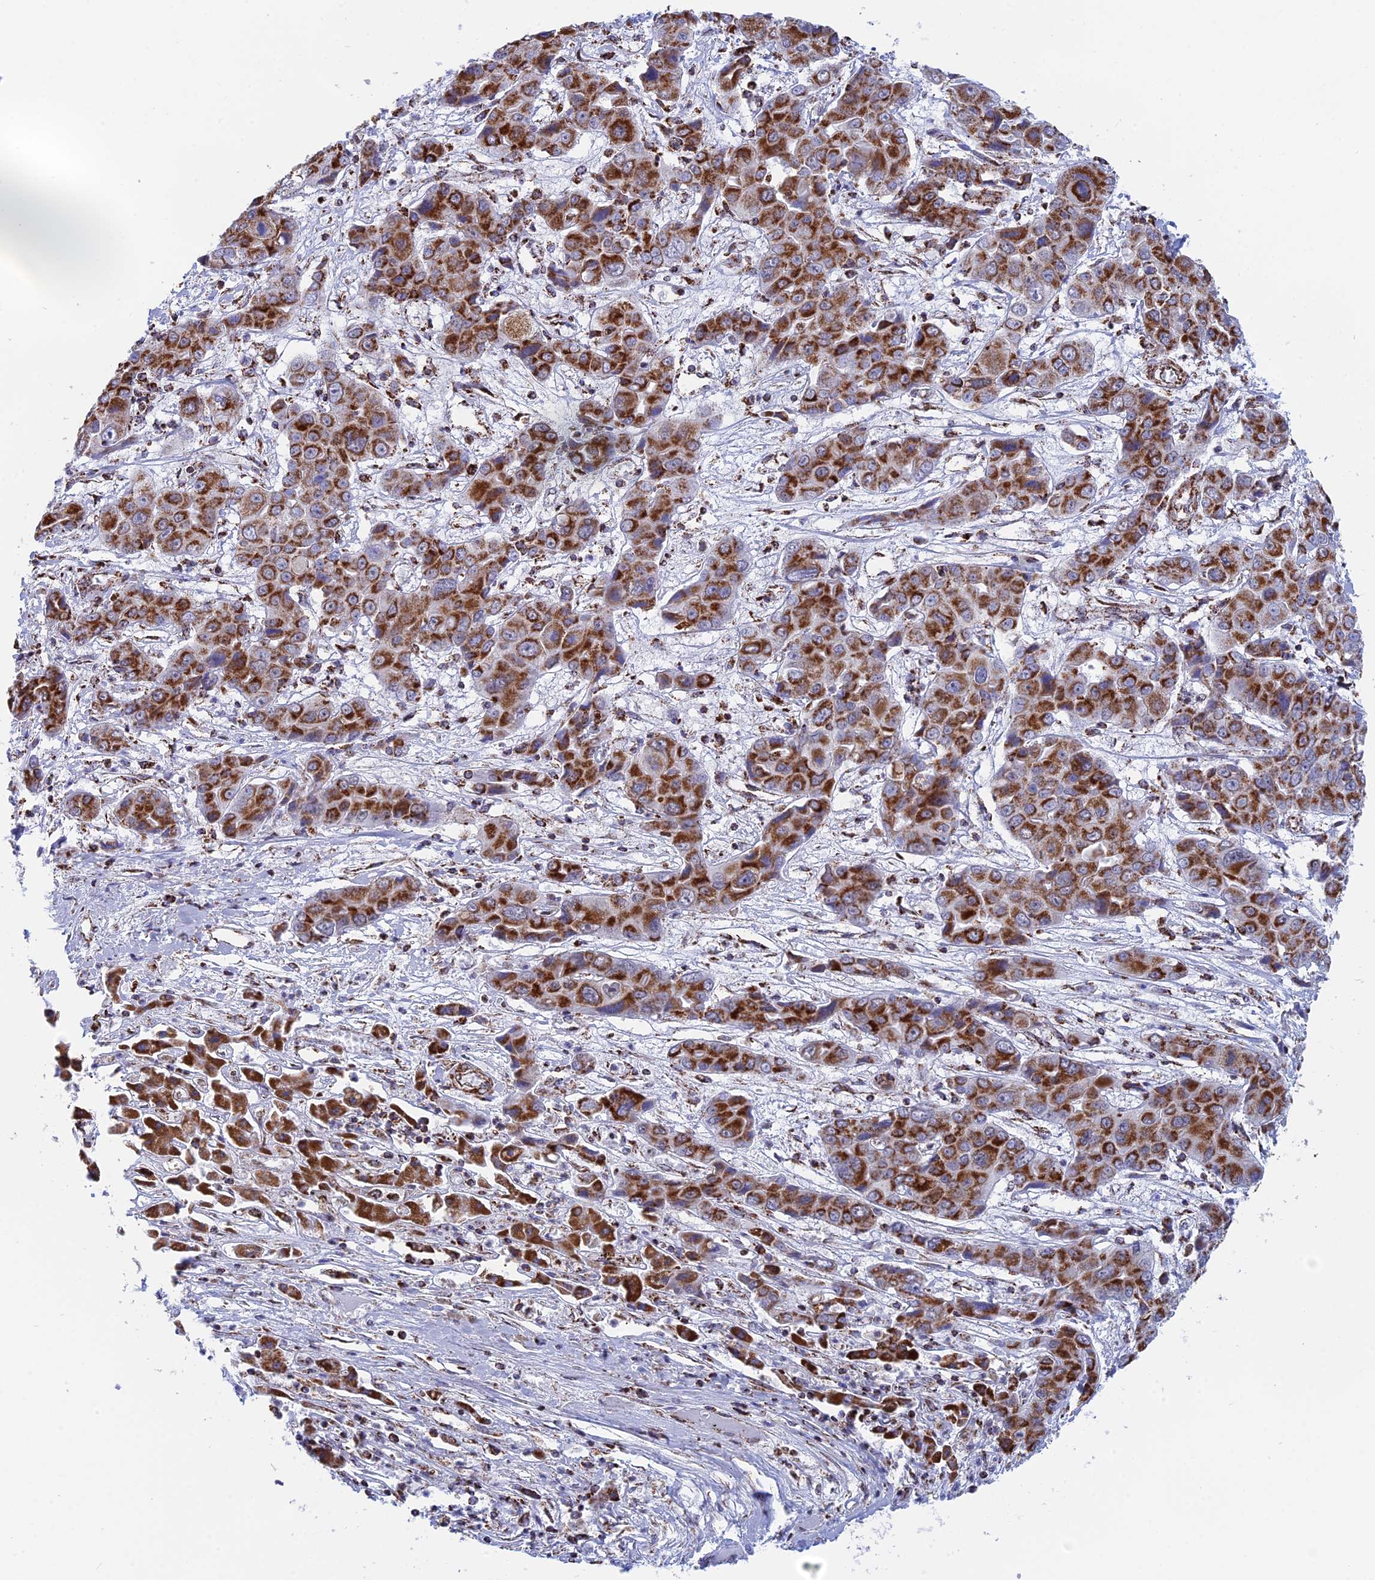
{"staining": {"intensity": "strong", "quantity": ">75%", "location": "cytoplasmic/membranous"}, "tissue": "liver cancer", "cell_type": "Tumor cells", "image_type": "cancer", "snomed": [{"axis": "morphology", "description": "Cholangiocarcinoma"}, {"axis": "topography", "description": "Liver"}], "caption": "A brown stain shows strong cytoplasmic/membranous staining of a protein in liver cholangiocarcinoma tumor cells.", "gene": "CDC16", "patient": {"sex": "male", "age": 67}}